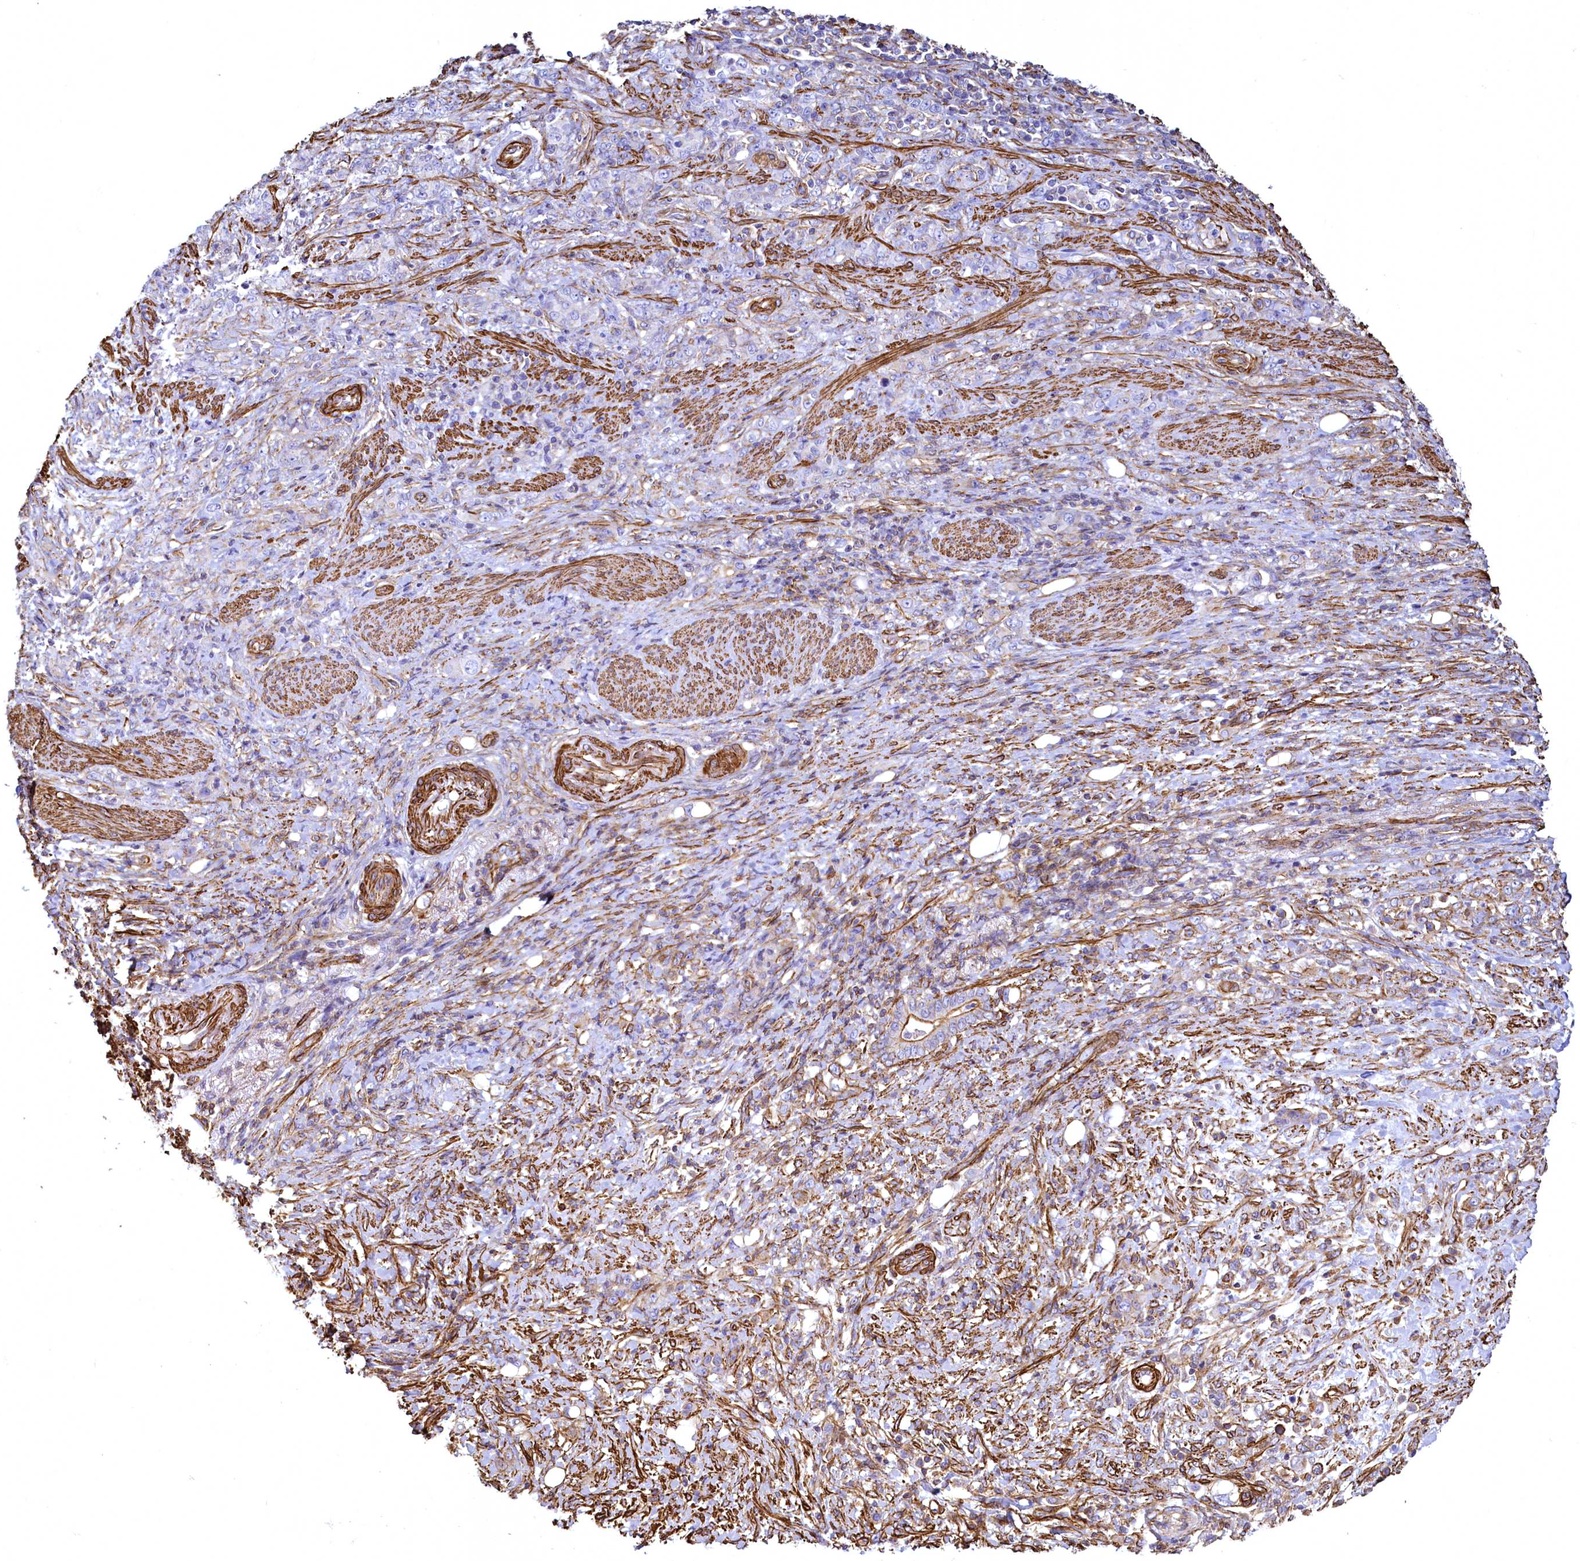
{"staining": {"intensity": "moderate", "quantity": "<25%", "location": "cytoplasmic/membranous"}, "tissue": "stomach cancer", "cell_type": "Tumor cells", "image_type": "cancer", "snomed": [{"axis": "morphology", "description": "Adenocarcinoma, NOS"}, {"axis": "topography", "description": "Stomach"}], "caption": "IHC (DAB) staining of adenocarcinoma (stomach) demonstrates moderate cytoplasmic/membranous protein staining in approximately <25% of tumor cells. The staining is performed using DAB brown chromogen to label protein expression. The nuclei are counter-stained blue using hematoxylin.", "gene": "THBS1", "patient": {"sex": "female", "age": 79}}